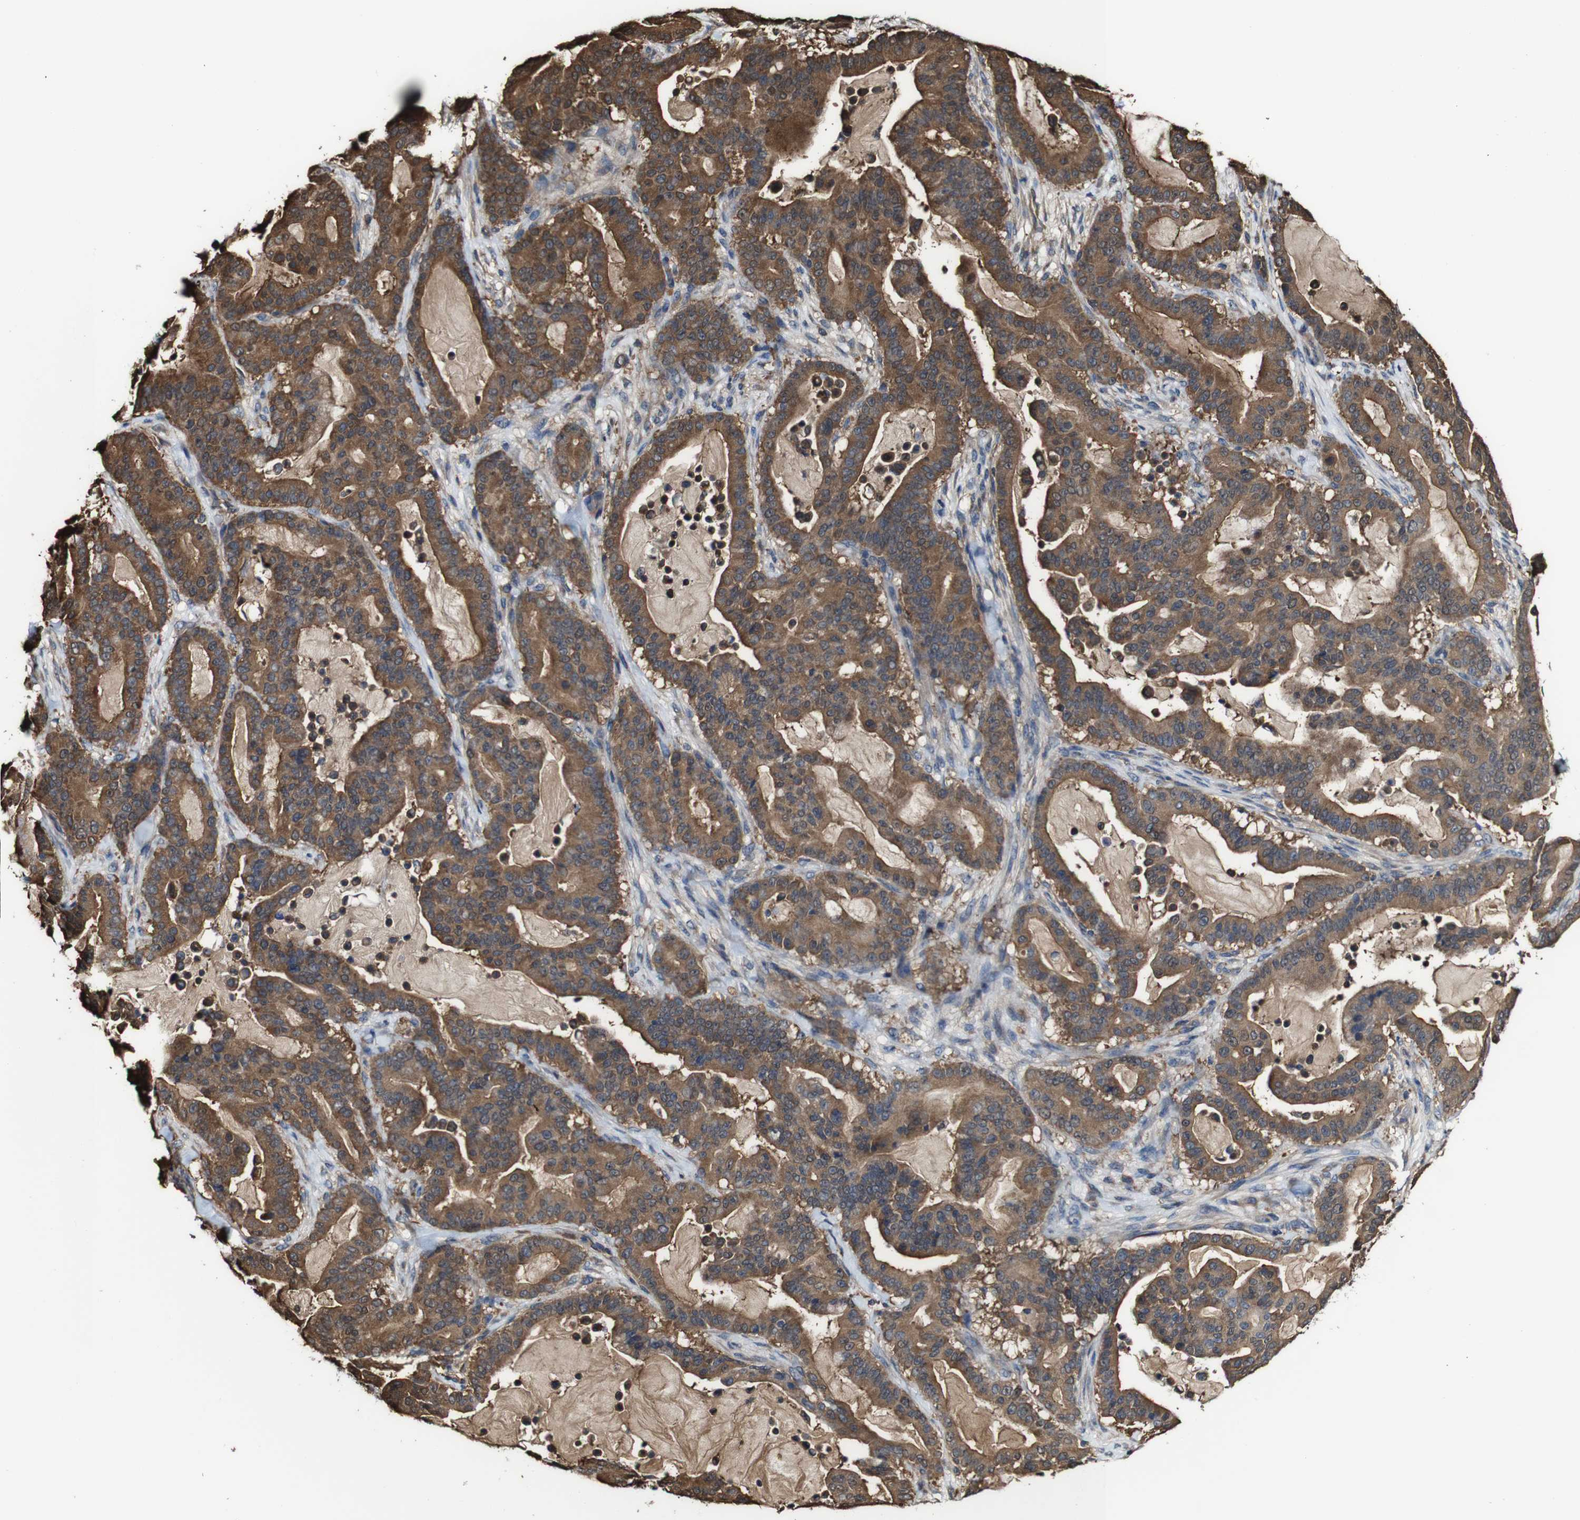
{"staining": {"intensity": "moderate", "quantity": ">75%", "location": "cytoplasmic/membranous"}, "tissue": "pancreatic cancer", "cell_type": "Tumor cells", "image_type": "cancer", "snomed": [{"axis": "morphology", "description": "Adenocarcinoma, NOS"}, {"axis": "topography", "description": "Pancreas"}], "caption": "Immunohistochemistry micrograph of adenocarcinoma (pancreatic) stained for a protein (brown), which exhibits medium levels of moderate cytoplasmic/membranous expression in about >75% of tumor cells.", "gene": "PTPRR", "patient": {"sex": "male", "age": 63}}